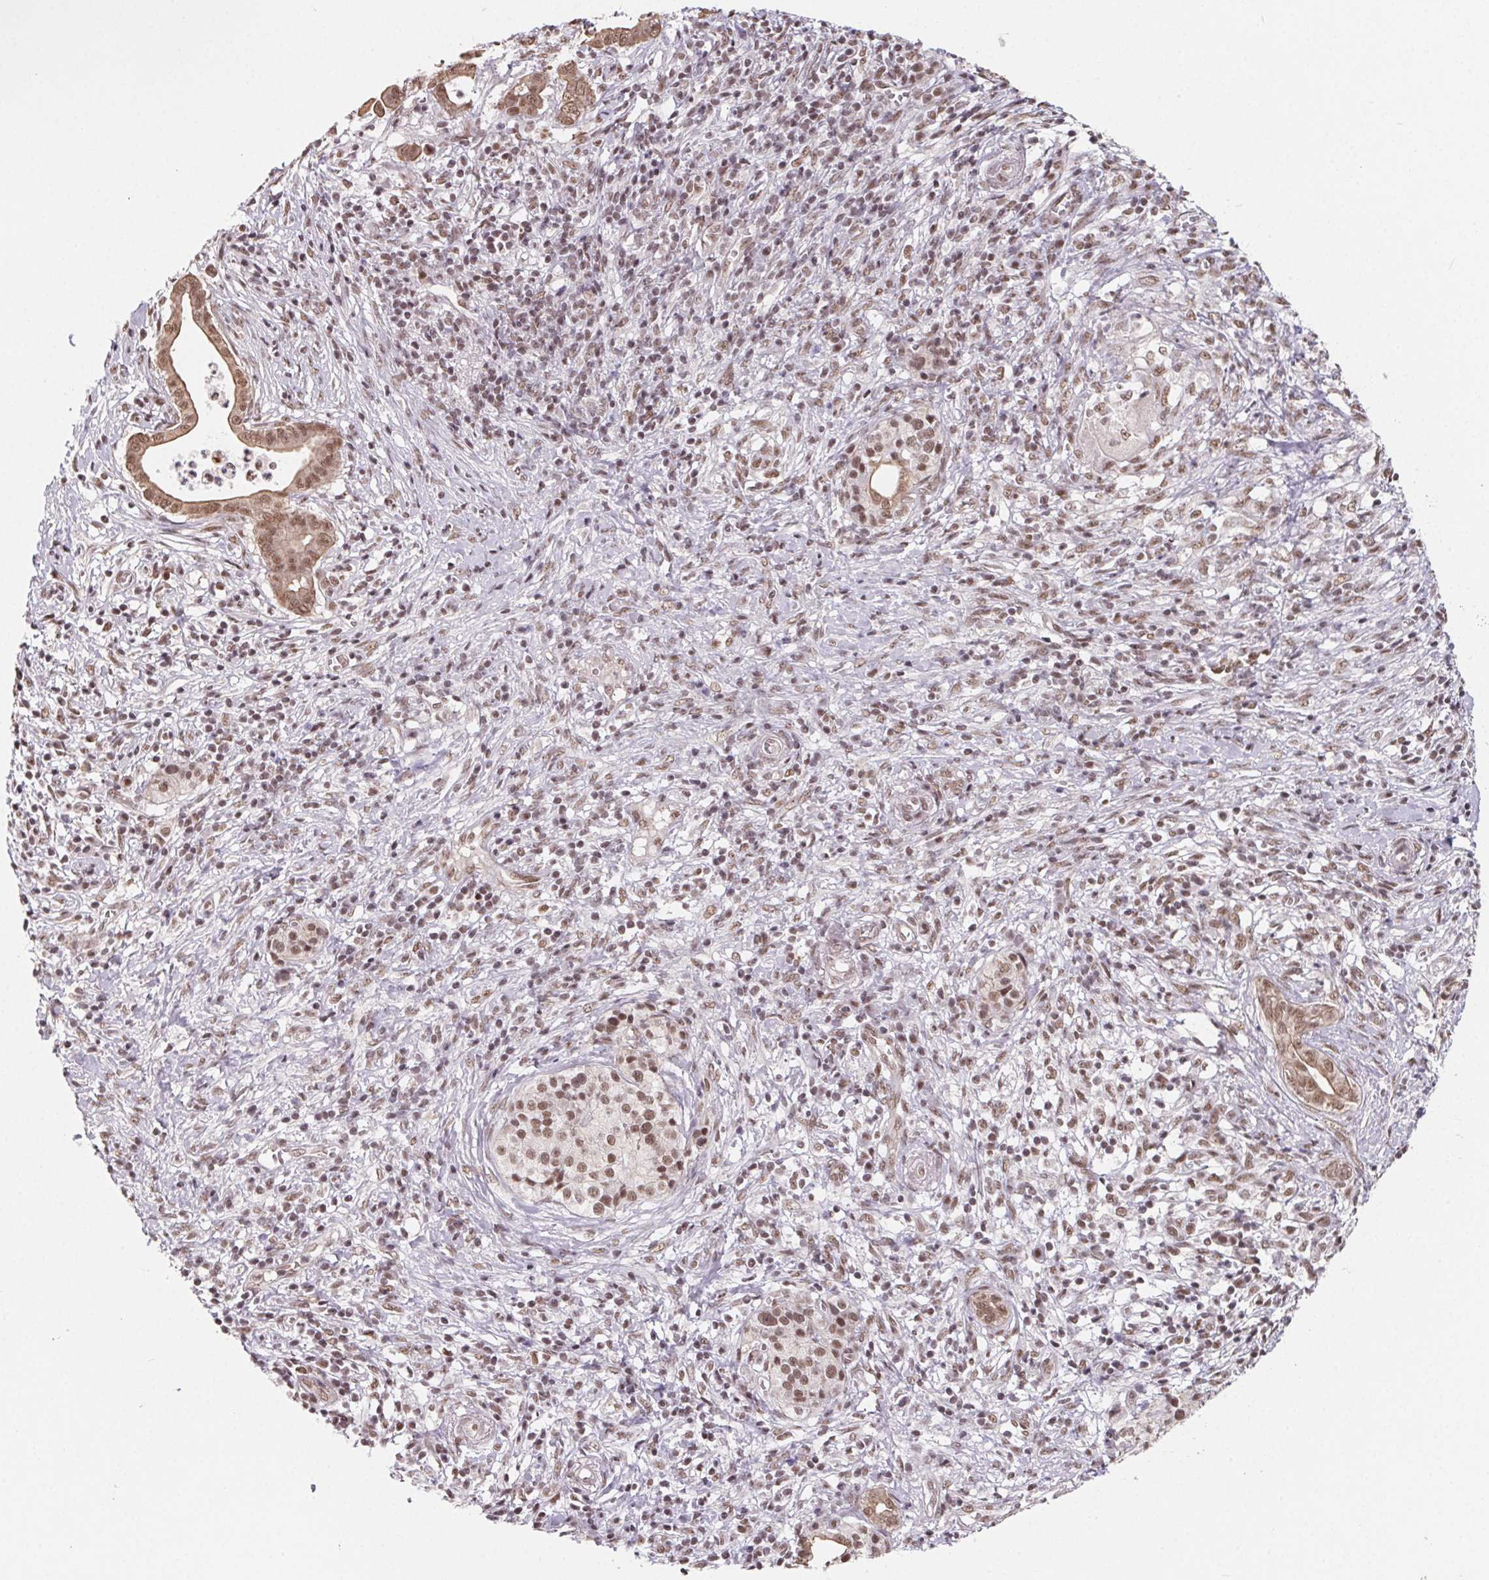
{"staining": {"intensity": "moderate", "quantity": ">75%", "location": "cytoplasmic/membranous,nuclear"}, "tissue": "pancreatic cancer", "cell_type": "Tumor cells", "image_type": "cancer", "snomed": [{"axis": "morphology", "description": "Adenocarcinoma, NOS"}, {"axis": "topography", "description": "Pancreas"}], "caption": "Immunohistochemical staining of adenocarcinoma (pancreatic) exhibits moderate cytoplasmic/membranous and nuclear protein expression in about >75% of tumor cells.", "gene": "TCERG1", "patient": {"sex": "male", "age": 61}}